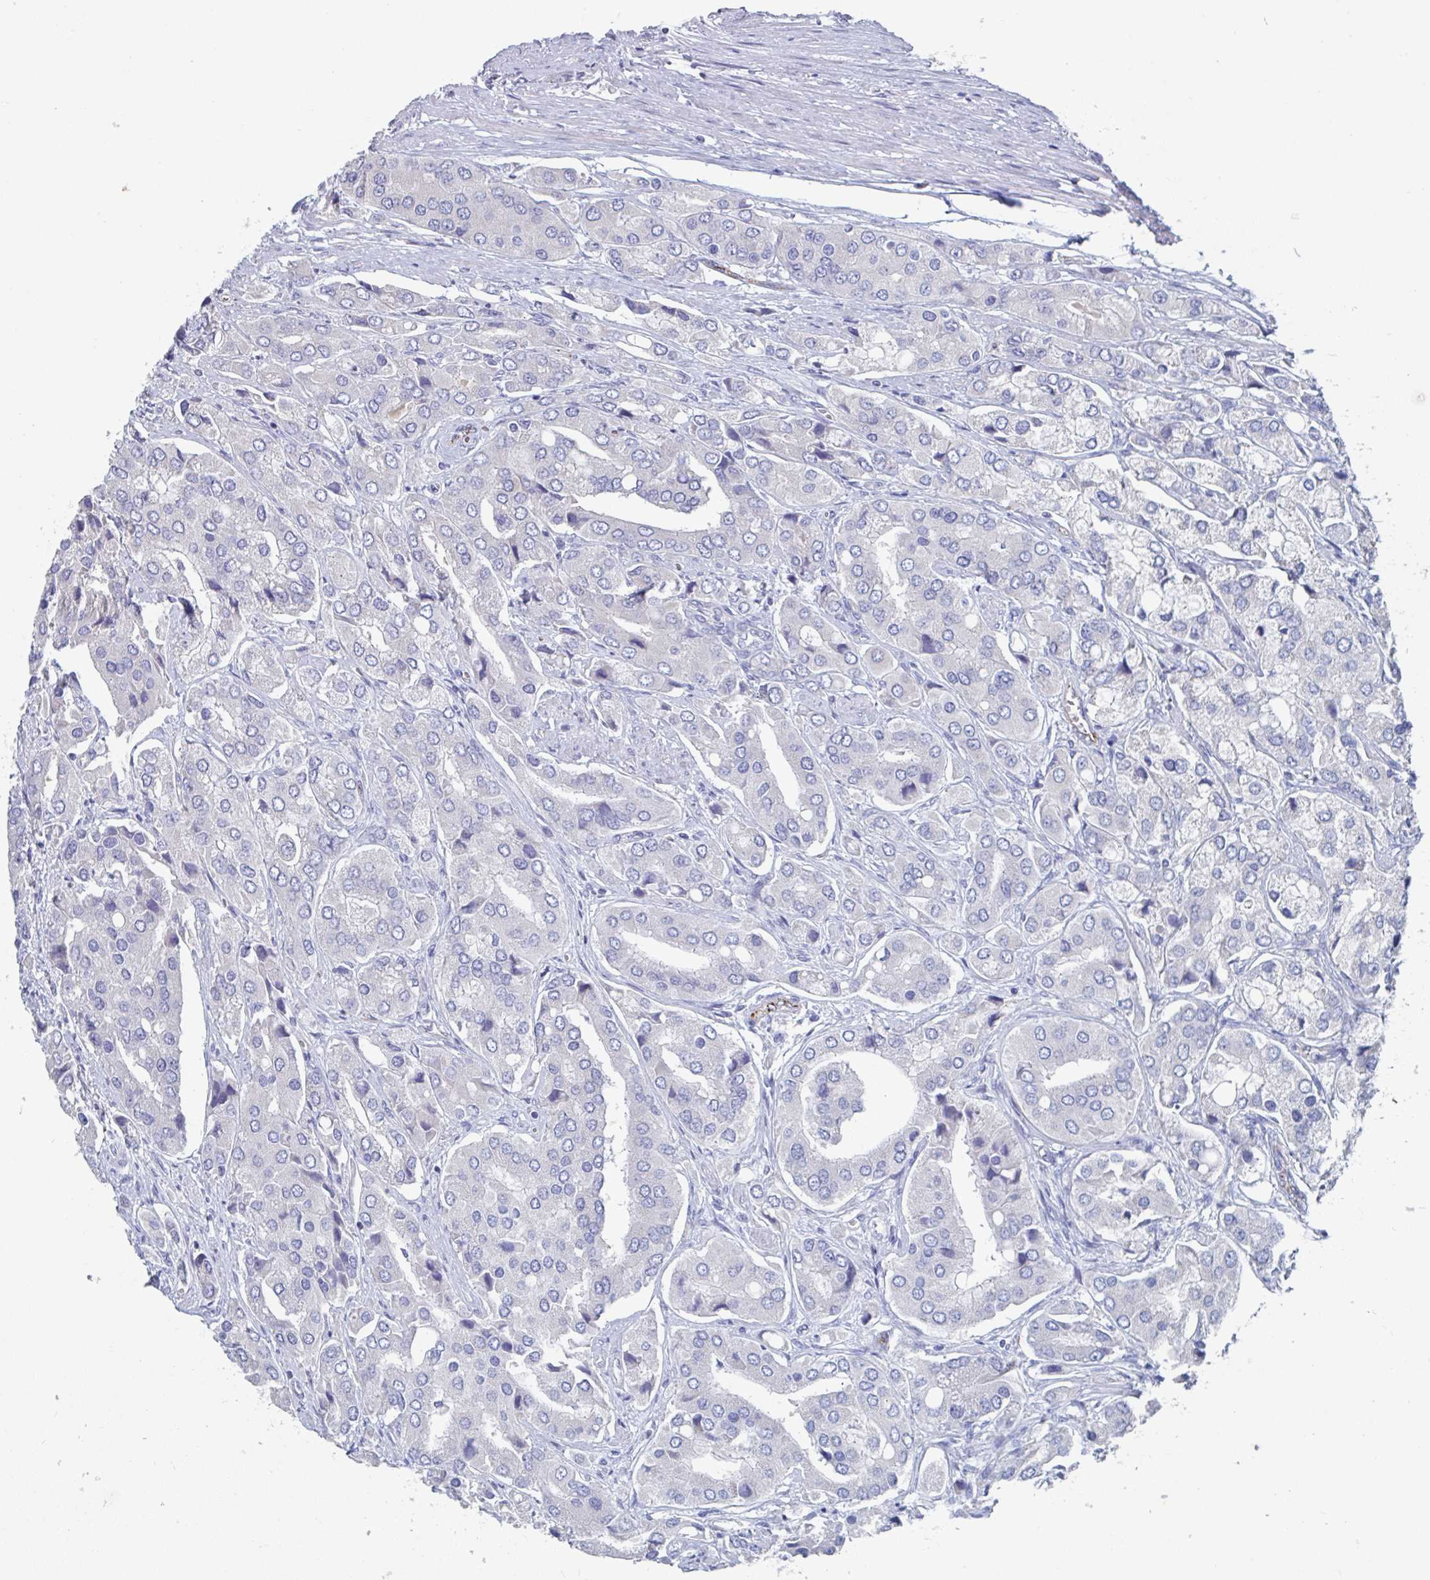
{"staining": {"intensity": "negative", "quantity": "none", "location": "none"}, "tissue": "prostate cancer", "cell_type": "Tumor cells", "image_type": "cancer", "snomed": [{"axis": "morphology", "description": "Adenocarcinoma, Low grade"}, {"axis": "topography", "description": "Prostate"}], "caption": "Protein analysis of prostate cancer displays no significant expression in tumor cells. (DAB immunohistochemistry with hematoxylin counter stain).", "gene": "ABHD16A", "patient": {"sex": "male", "age": 69}}